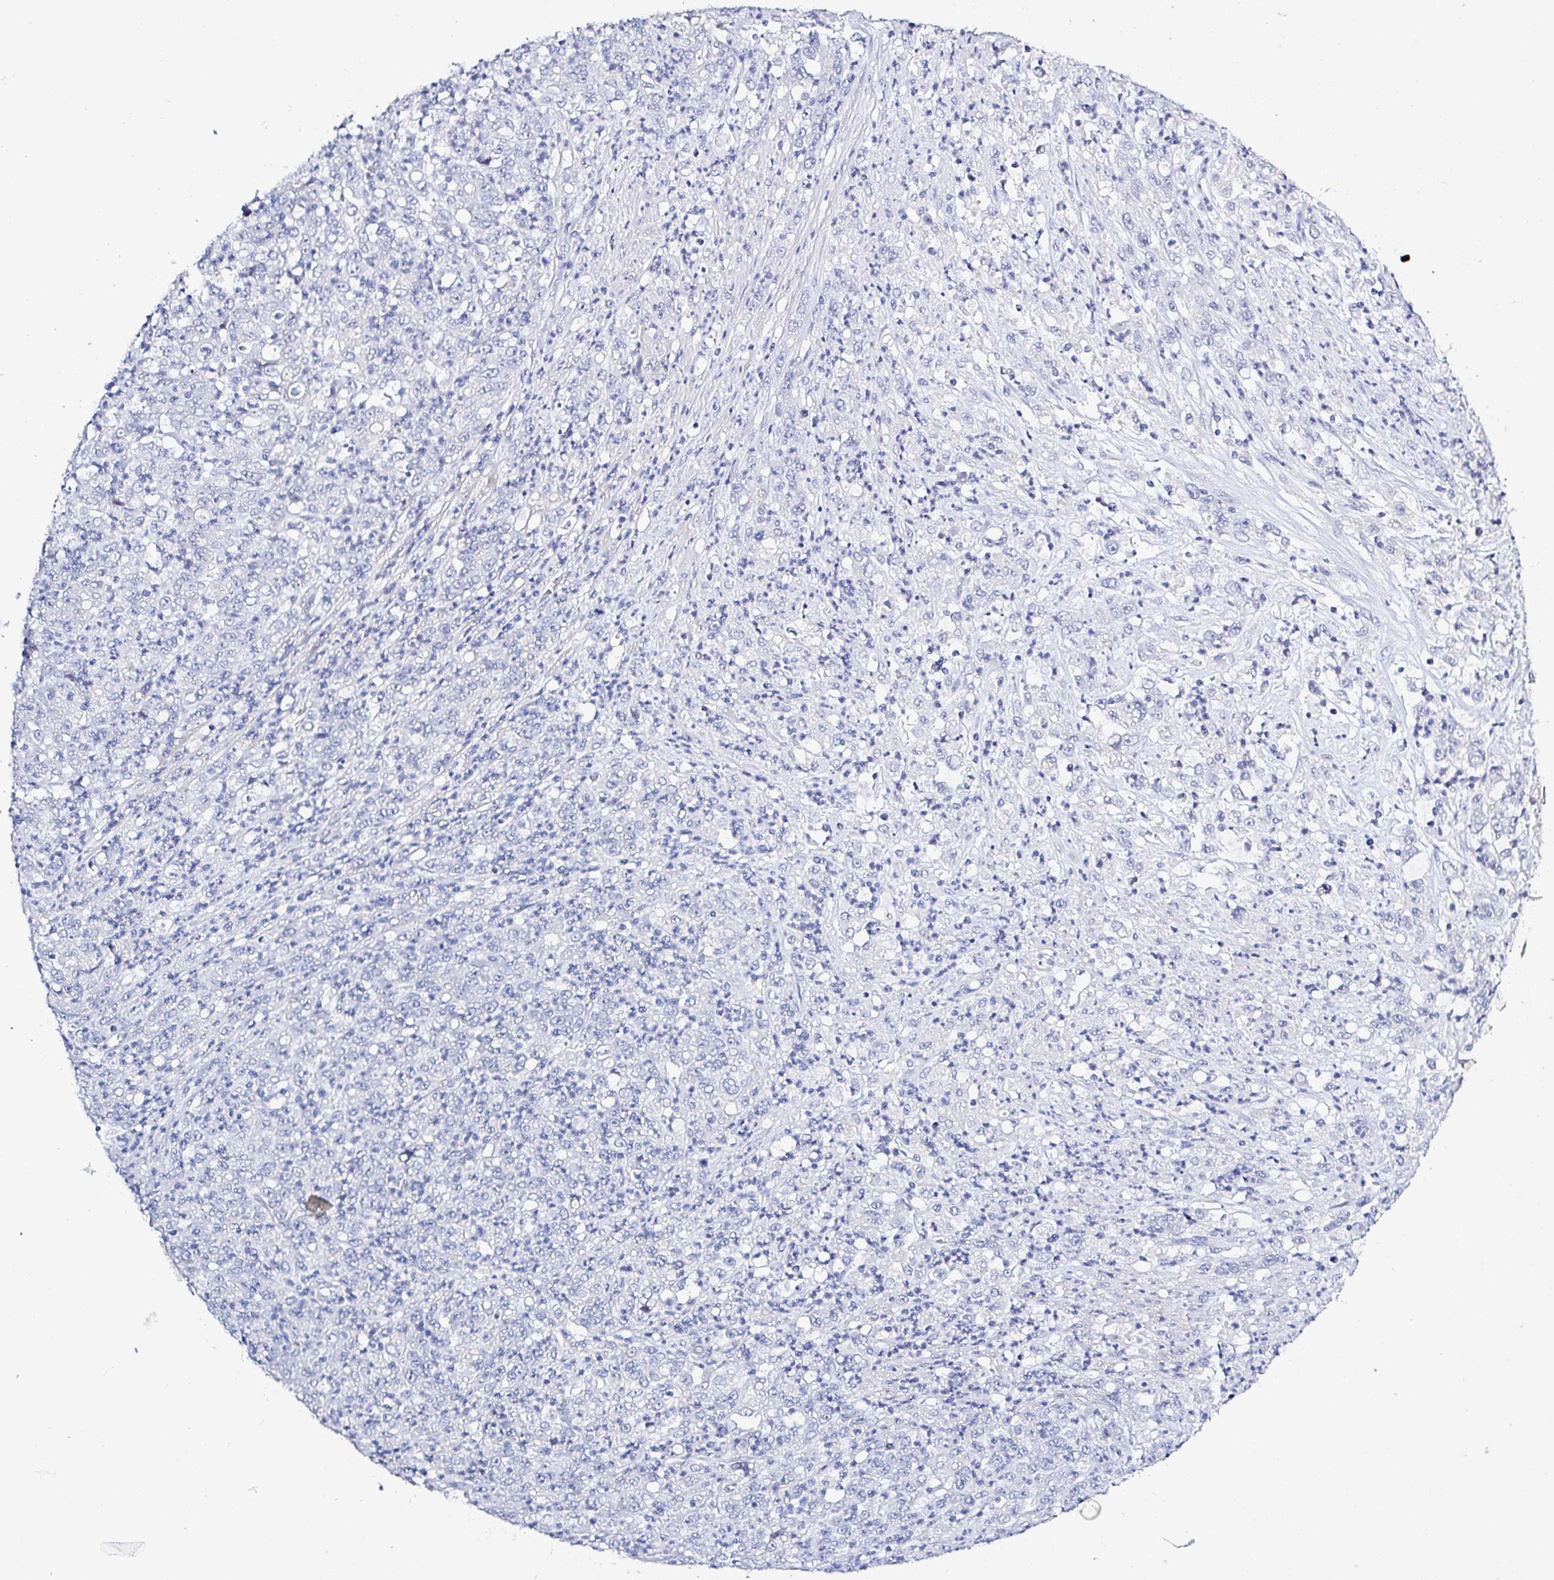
{"staining": {"intensity": "negative", "quantity": "none", "location": "none"}, "tissue": "stomach cancer", "cell_type": "Tumor cells", "image_type": "cancer", "snomed": [{"axis": "morphology", "description": "Adenocarcinoma, NOS"}, {"axis": "topography", "description": "Stomach, lower"}], "caption": "This is an IHC micrograph of human stomach cancer (adenocarcinoma). There is no staining in tumor cells.", "gene": "OR10K1", "patient": {"sex": "female", "age": 71}}